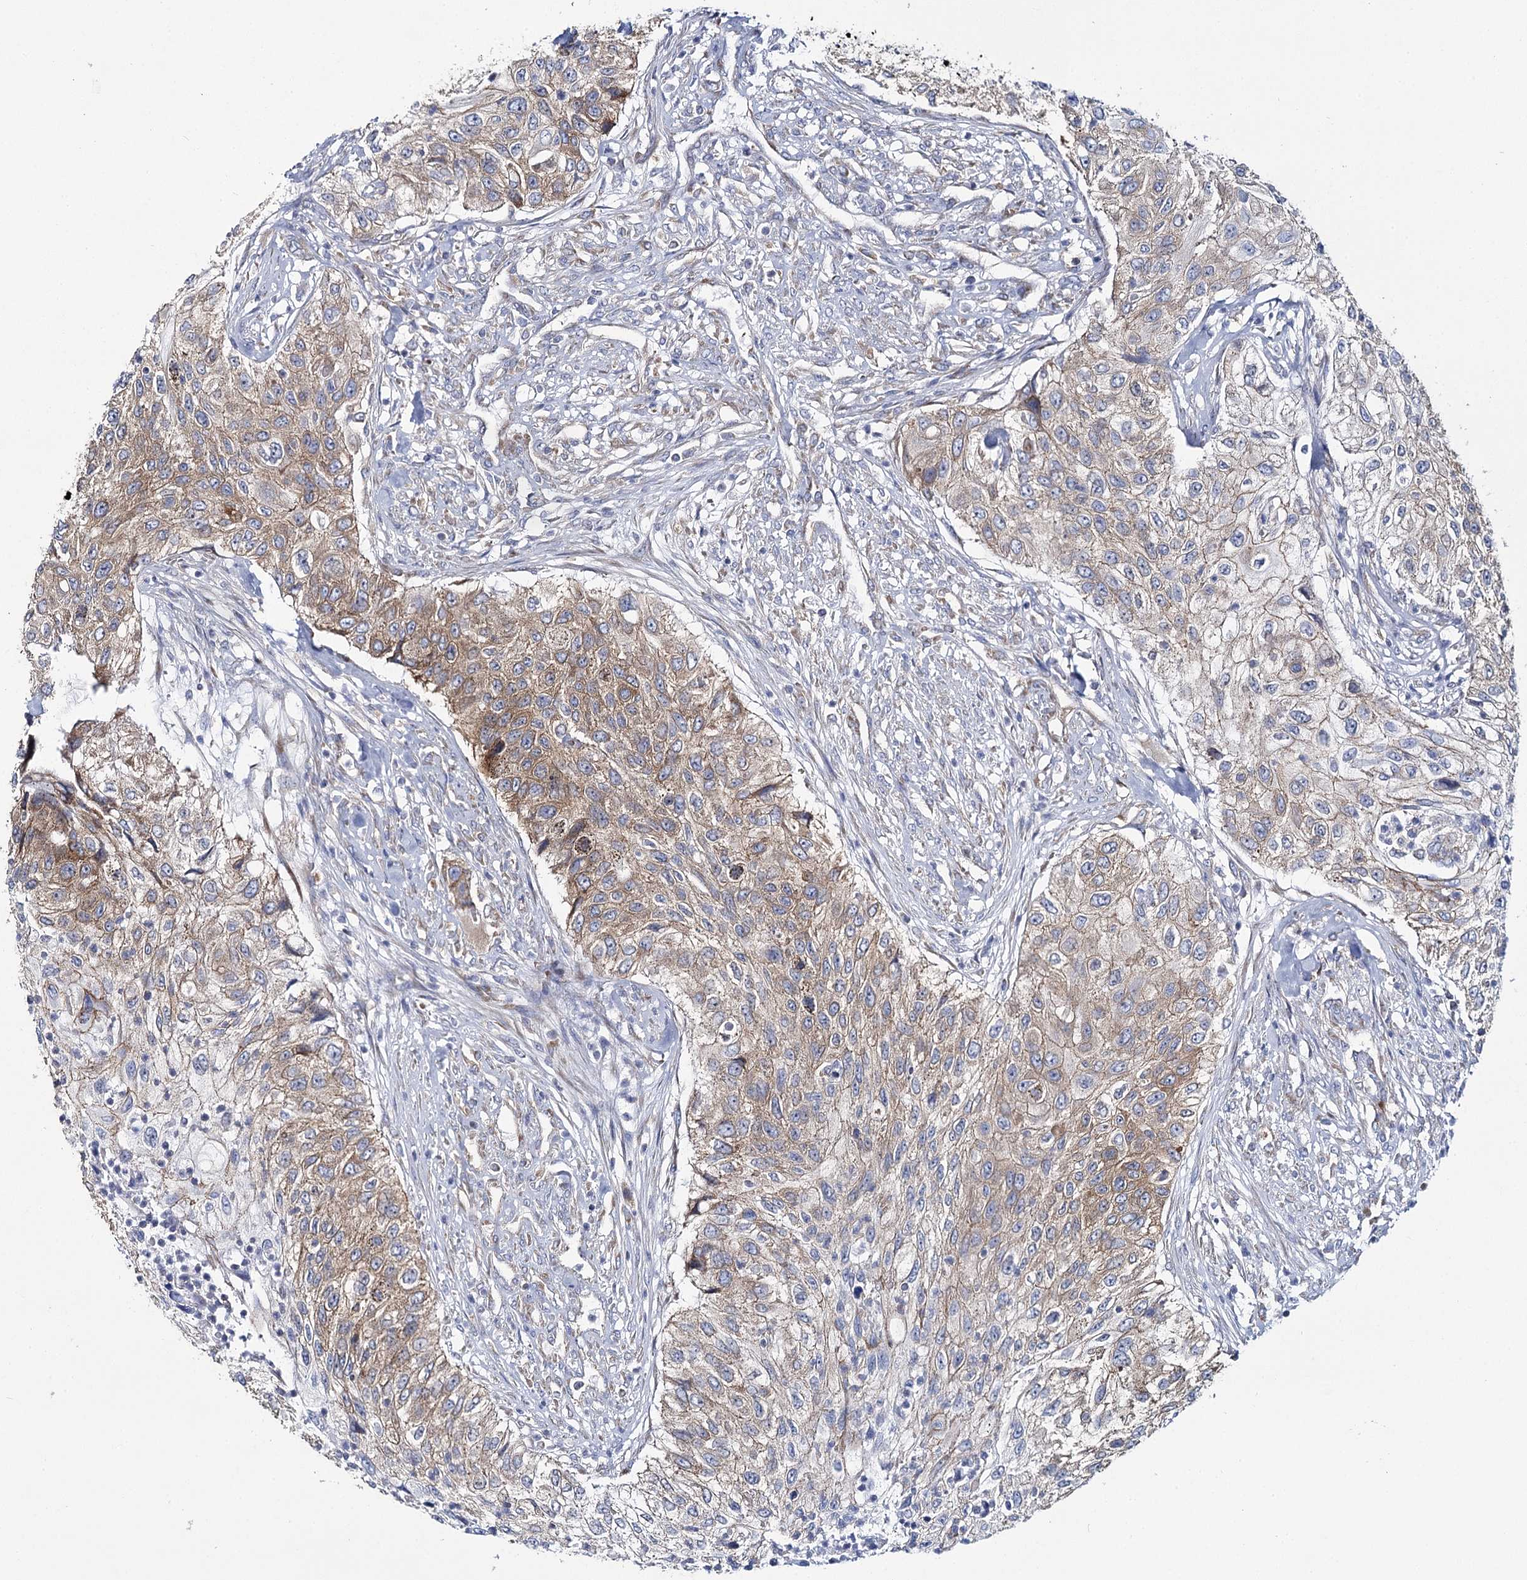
{"staining": {"intensity": "moderate", "quantity": ">75%", "location": "cytoplasmic/membranous"}, "tissue": "urothelial cancer", "cell_type": "Tumor cells", "image_type": "cancer", "snomed": [{"axis": "morphology", "description": "Urothelial carcinoma, High grade"}, {"axis": "topography", "description": "Urinary bladder"}], "caption": "Protein staining reveals moderate cytoplasmic/membranous staining in approximately >75% of tumor cells in urothelial cancer. The protein is stained brown, and the nuclei are stained in blue (DAB IHC with brightfield microscopy, high magnification).", "gene": "THUMPD3", "patient": {"sex": "female", "age": 60}}